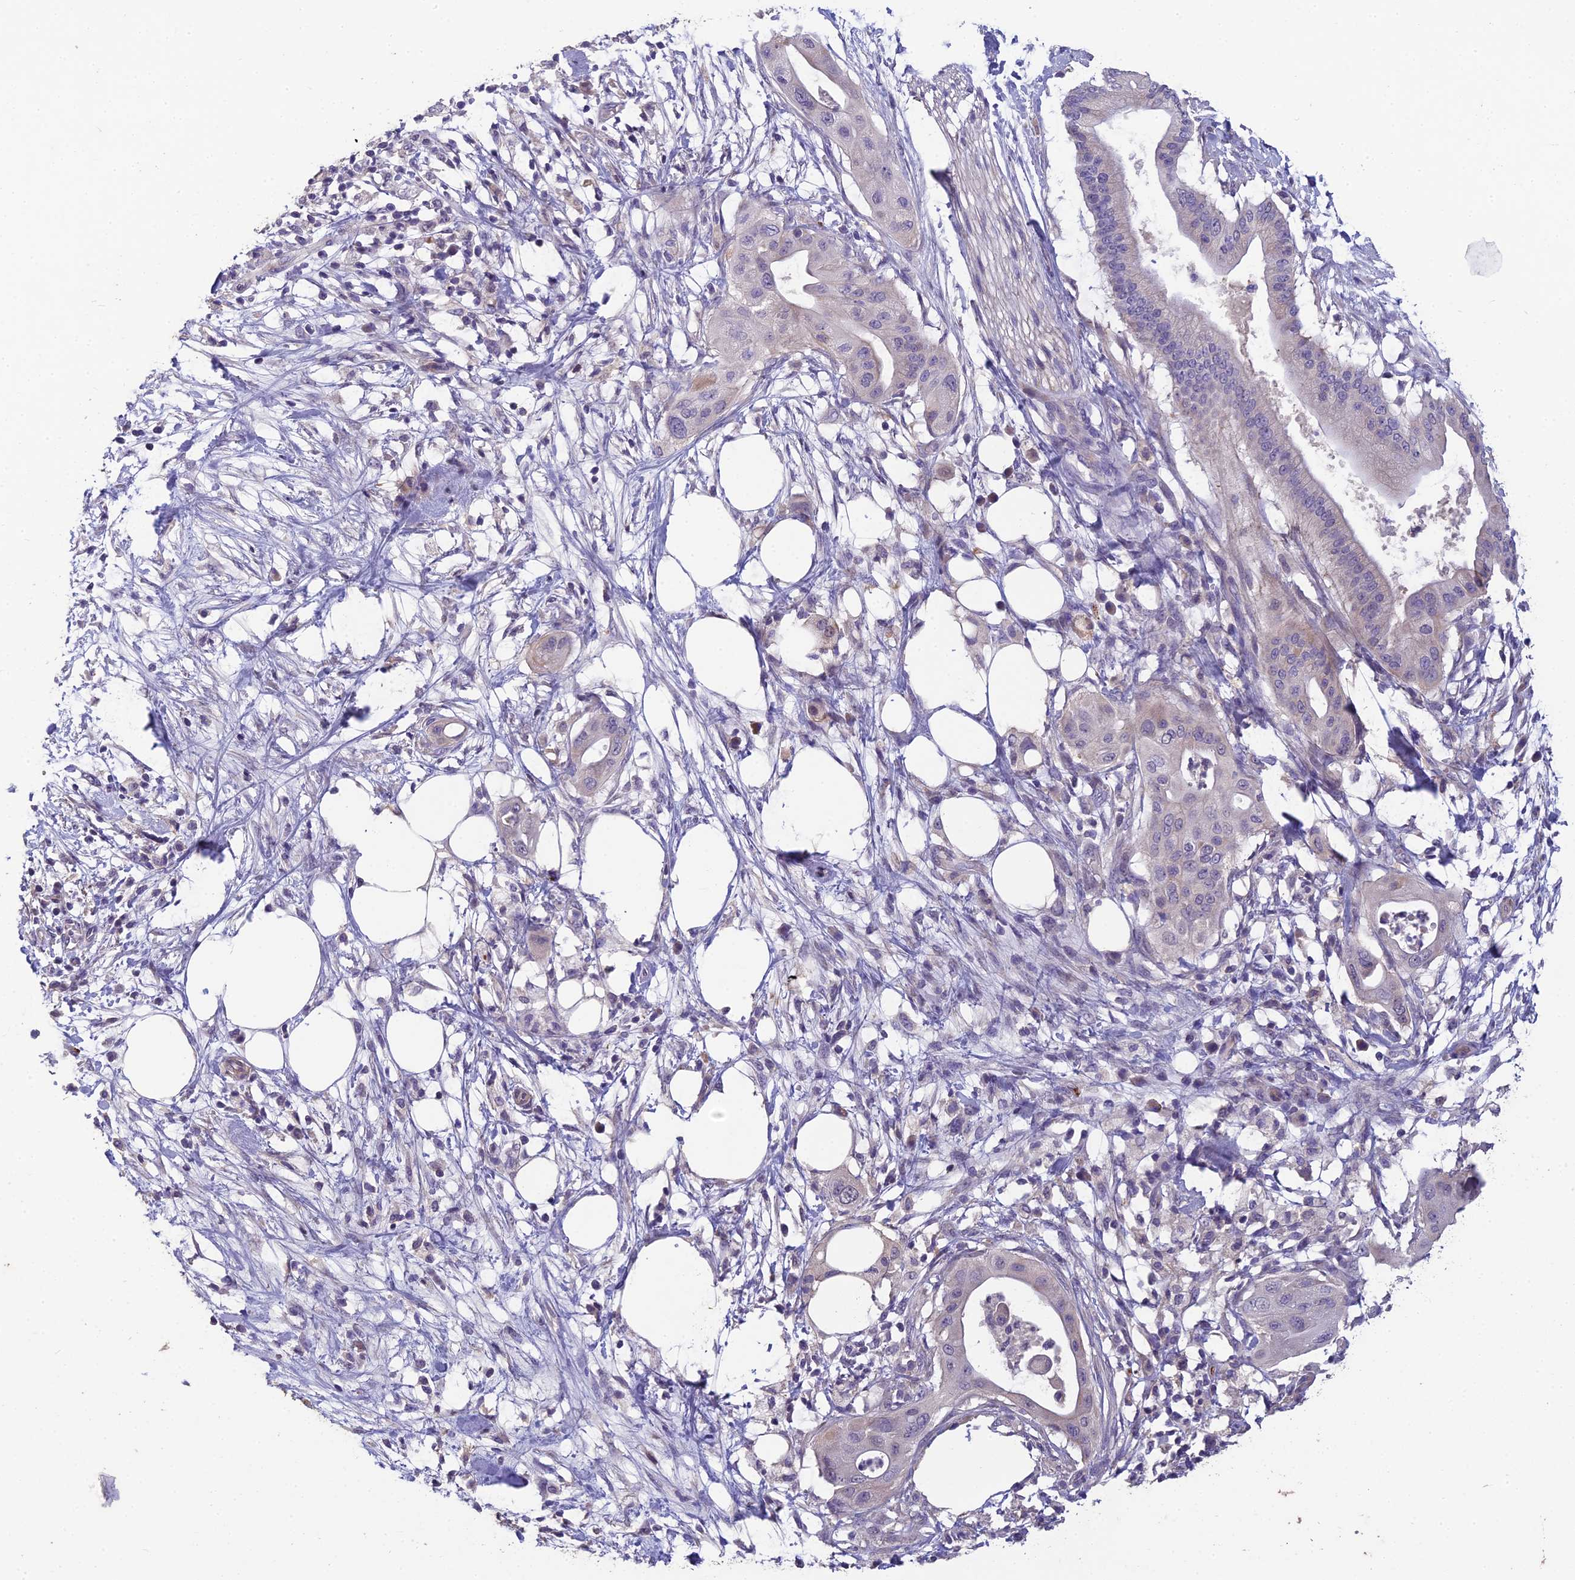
{"staining": {"intensity": "negative", "quantity": "none", "location": "none"}, "tissue": "pancreatic cancer", "cell_type": "Tumor cells", "image_type": "cancer", "snomed": [{"axis": "morphology", "description": "Adenocarcinoma, NOS"}, {"axis": "topography", "description": "Pancreas"}], "caption": "IHC photomicrograph of neoplastic tissue: human pancreatic cancer (adenocarcinoma) stained with DAB shows no significant protein positivity in tumor cells.", "gene": "CEACAM16", "patient": {"sex": "male", "age": 68}}